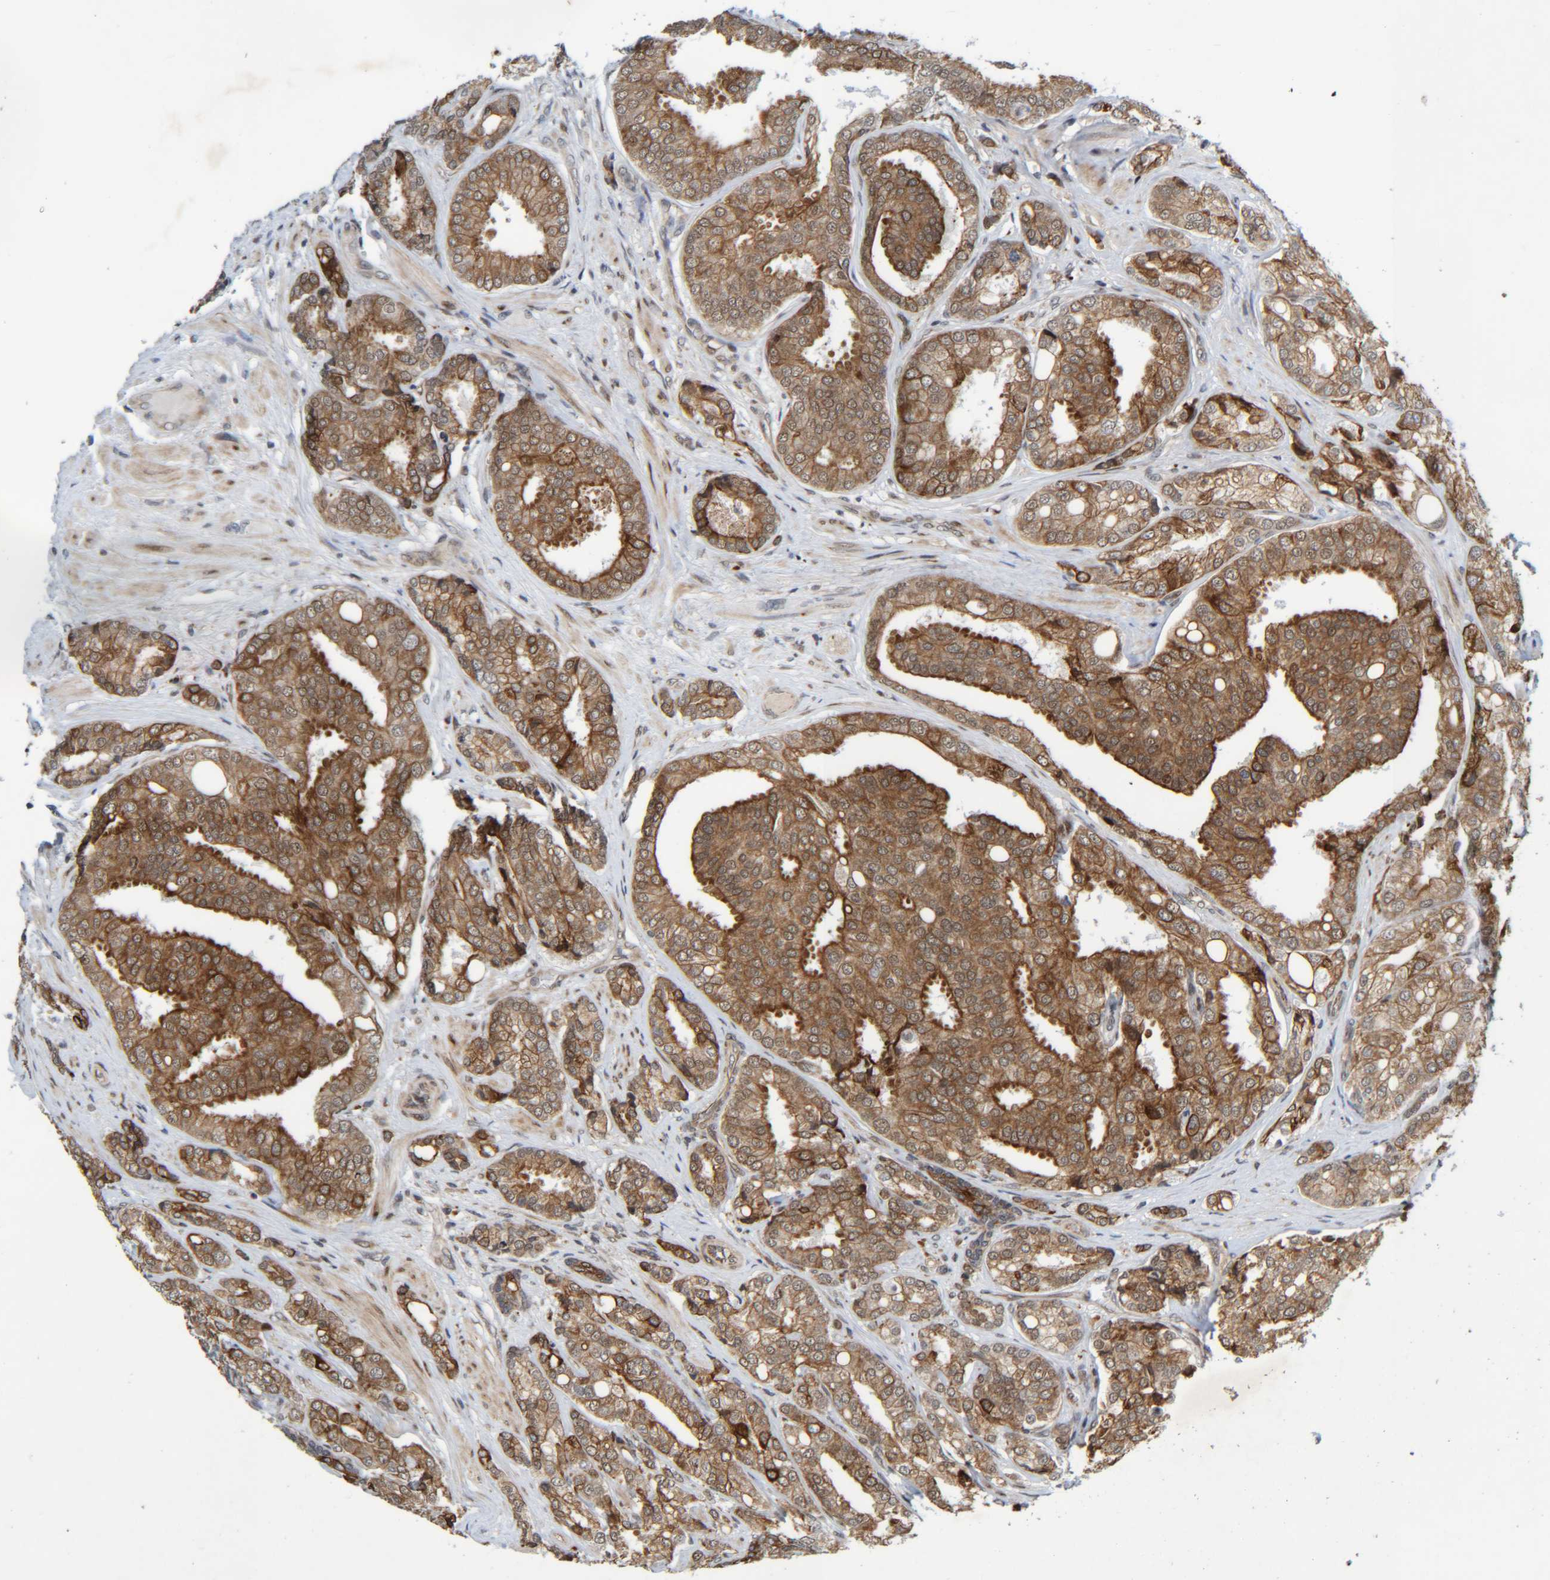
{"staining": {"intensity": "moderate", "quantity": ">75%", "location": "cytoplasmic/membranous"}, "tissue": "prostate cancer", "cell_type": "Tumor cells", "image_type": "cancer", "snomed": [{"axis": "morphology", "description": "Adenocarcinoma, High grade"}, {"axis": "topography", "description": "Prostate"}], "caption": "Protein expression analysis of human prostate high-grade adenocarcinoma reveals moderate cytoplasmic/membranous expression in about >75% of tumor cells.", "gene": "CCDC57", "patient": {"sex": "male", "age": 50}}